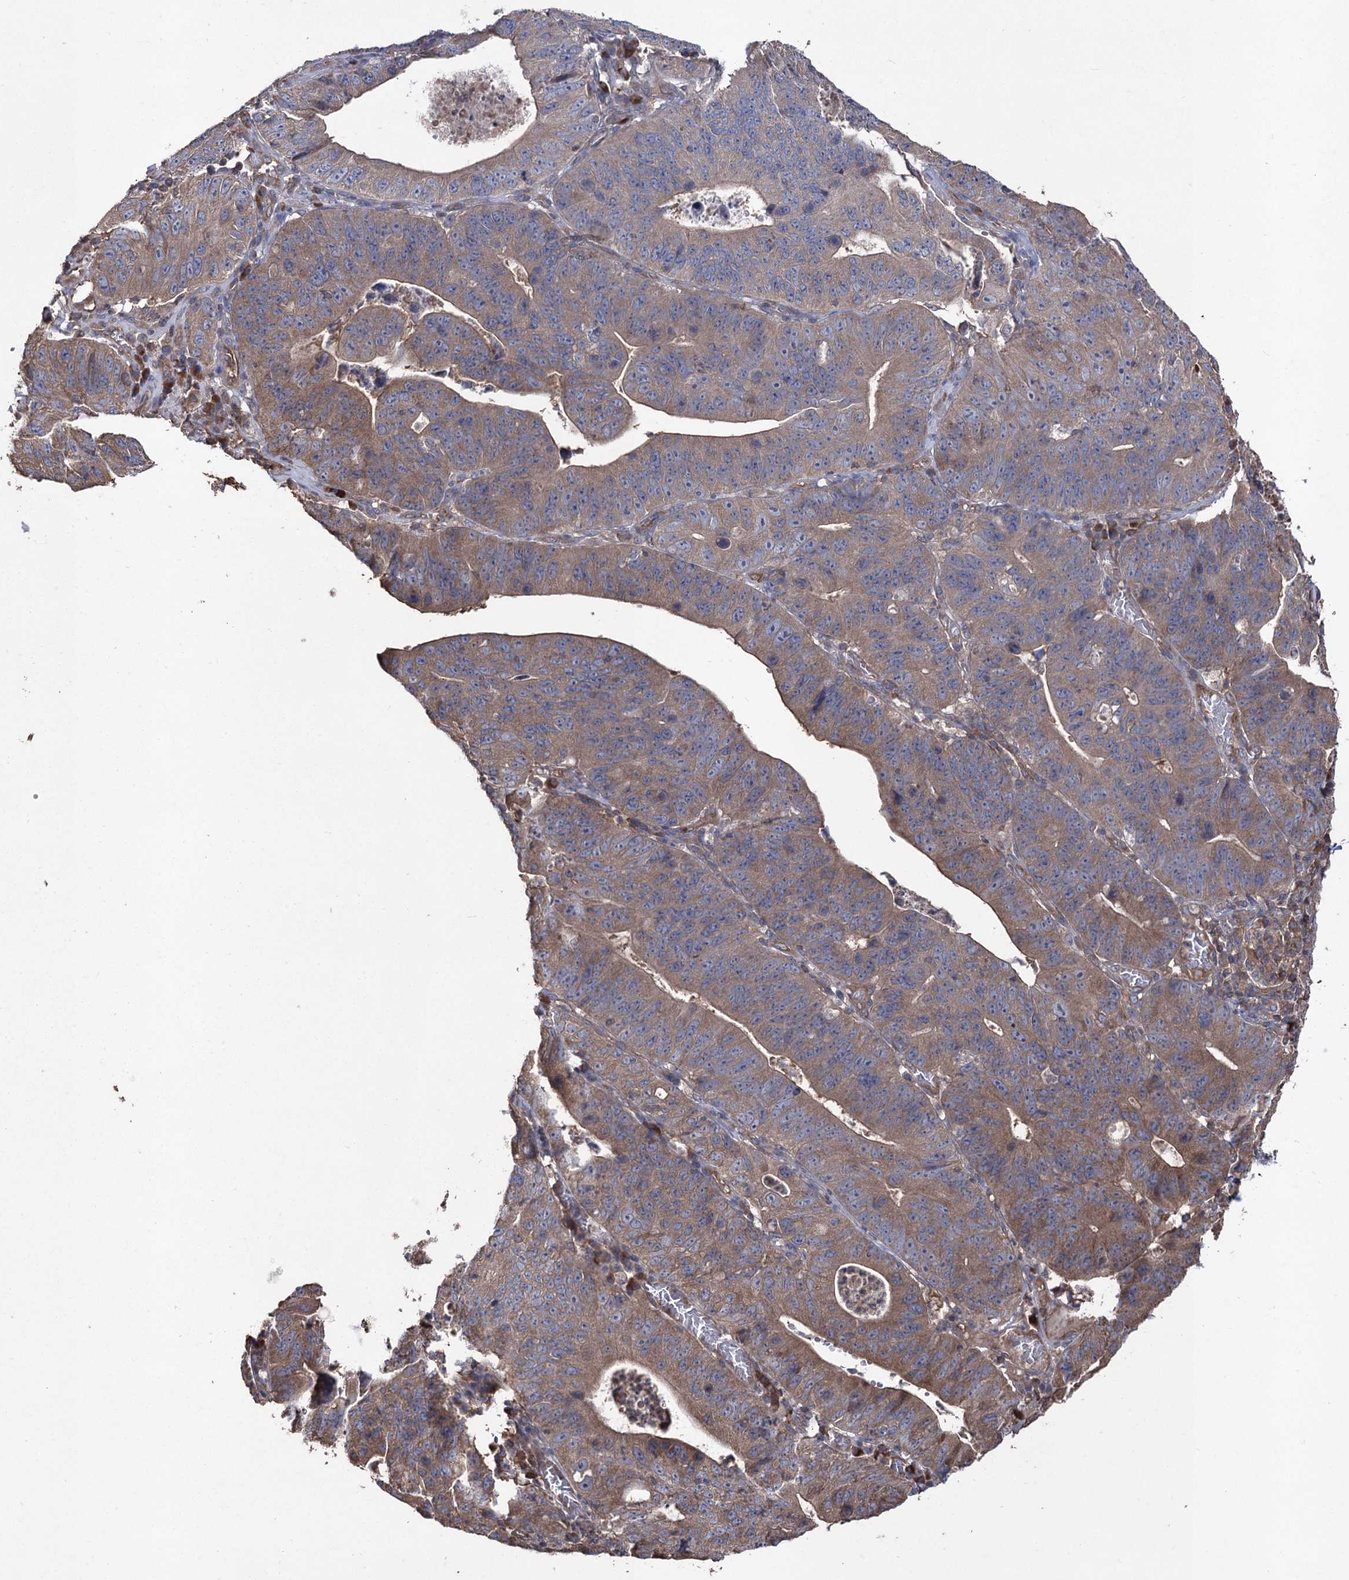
{"staining": {"intensity": "moderate", "quantity": ">75%", "location": "cytoplasmic/membranous"}, "tissue": "stomach cancer", "cell_type": "Tumor cells", "image_type": "cancer", "snomed": [{"axis": "morphology", "description": "Adenocarcinoma, NOS"}, {"axis": "topography", "description": "Stomach"}], "caption": "IHC of stomach cancer (adenocarcinoma) displays medium levels of moderate cytoplasmic/membranous staining in about >75% of tumor cells. The staining was performed using DAB to visualize the protein expression in brown, while the nuclei were stained in blue with hematoxylin (Magnification: 20x).", "gene": "LARS2", "patient": {"sex": "male", "age": 59}}